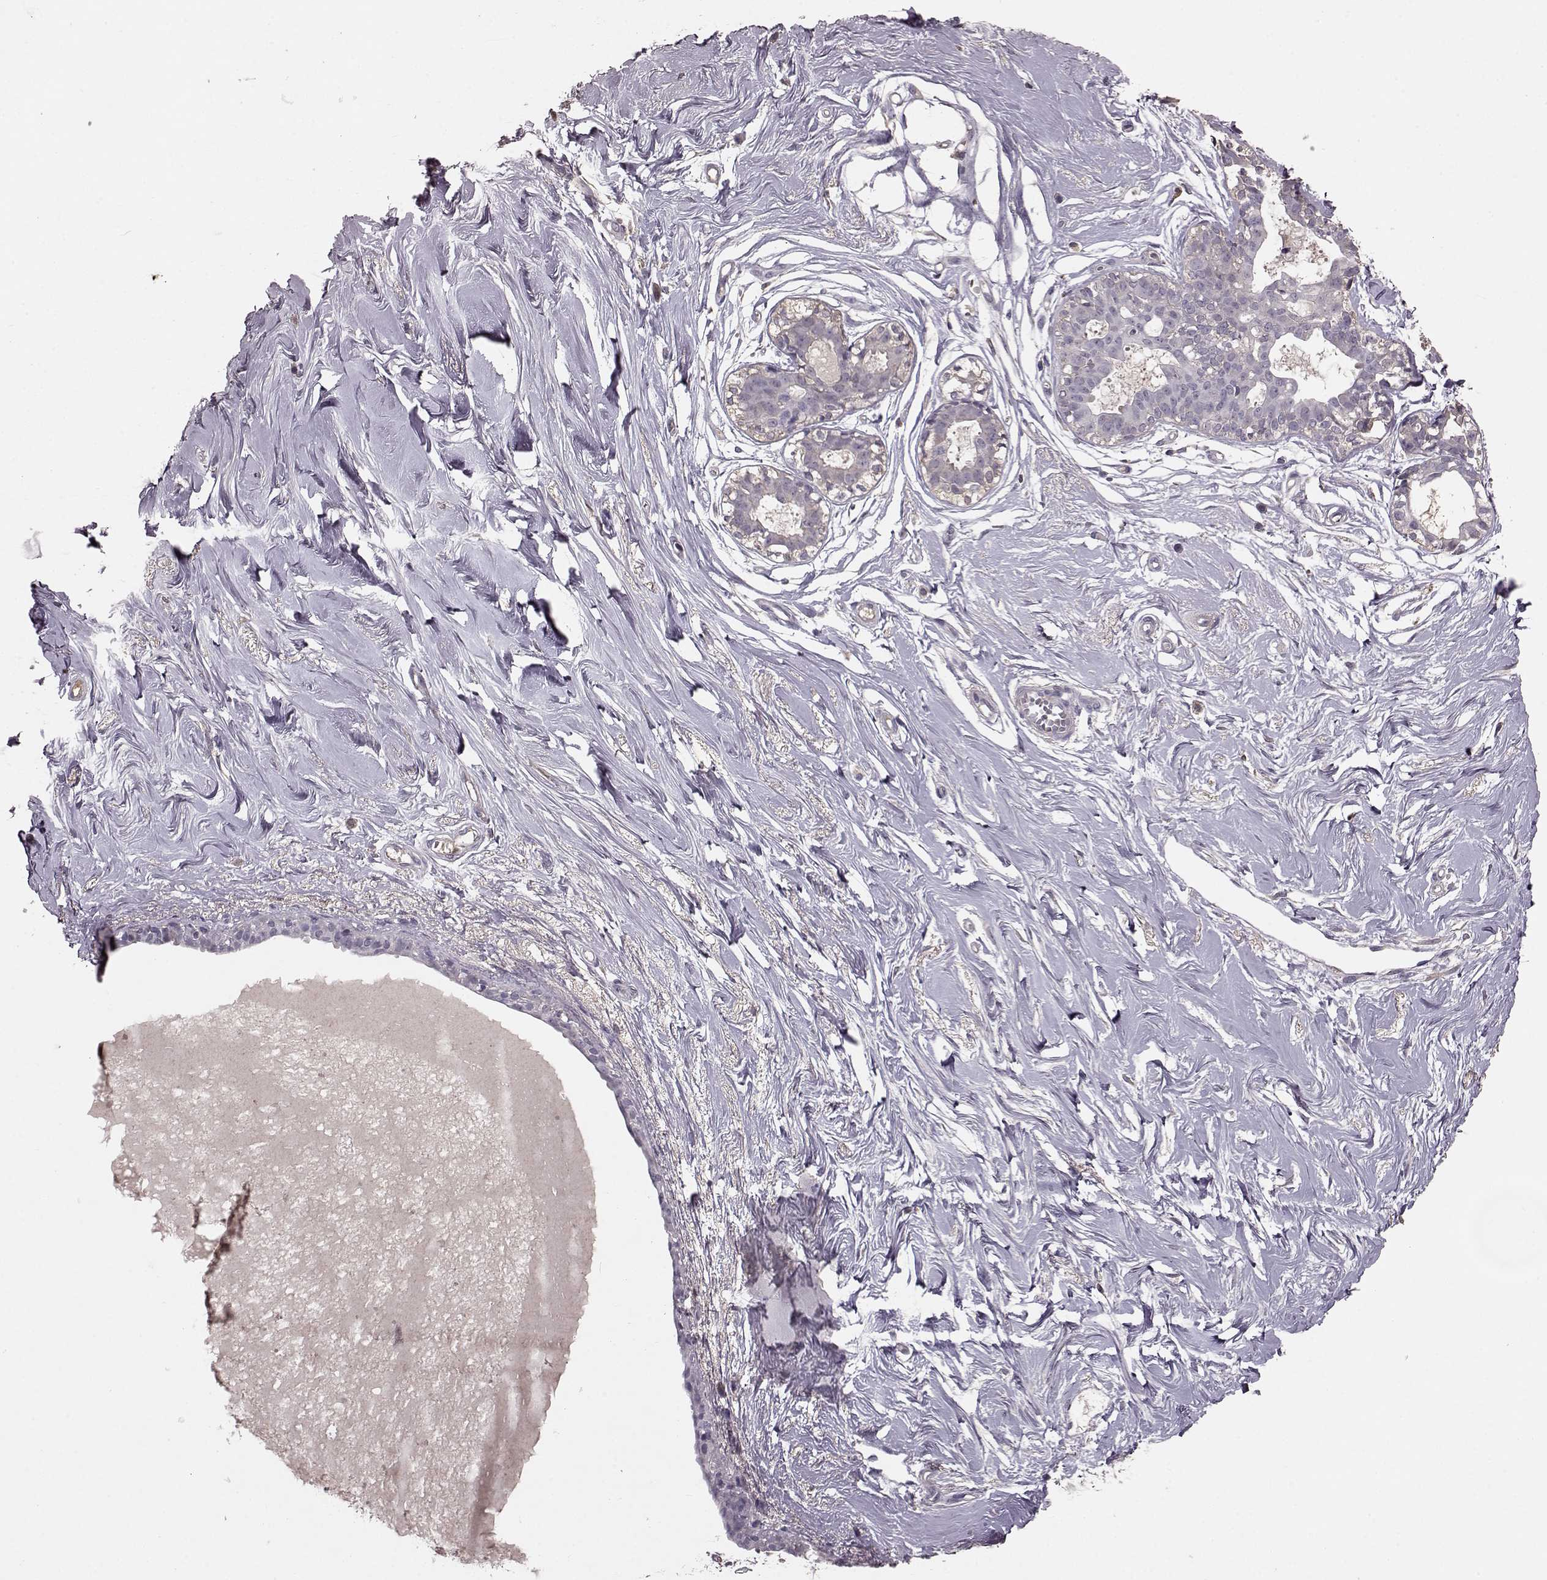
{"staining": {"intensity": "negative", "quantity": "none", "location": "none"}, "tissue": "breast", "cell_type": "Adipocytes", "image_type": "normal", "snomed": [{"axis": "morphology", "description": "Normal tissue, NOS"}, {"axis": "topography", "description": "Breast"}], "caption": "Immunohistochemistry (IHC) histopathology image of unremarkable breast: breast stained with DAB (3,3'-diaminobenzidine) reveals no significant protein staining in adipocytes. Nuclei are stained in blue.", "gene": "FRRS1L", "patient": {"sex": "female", "age": 49}}